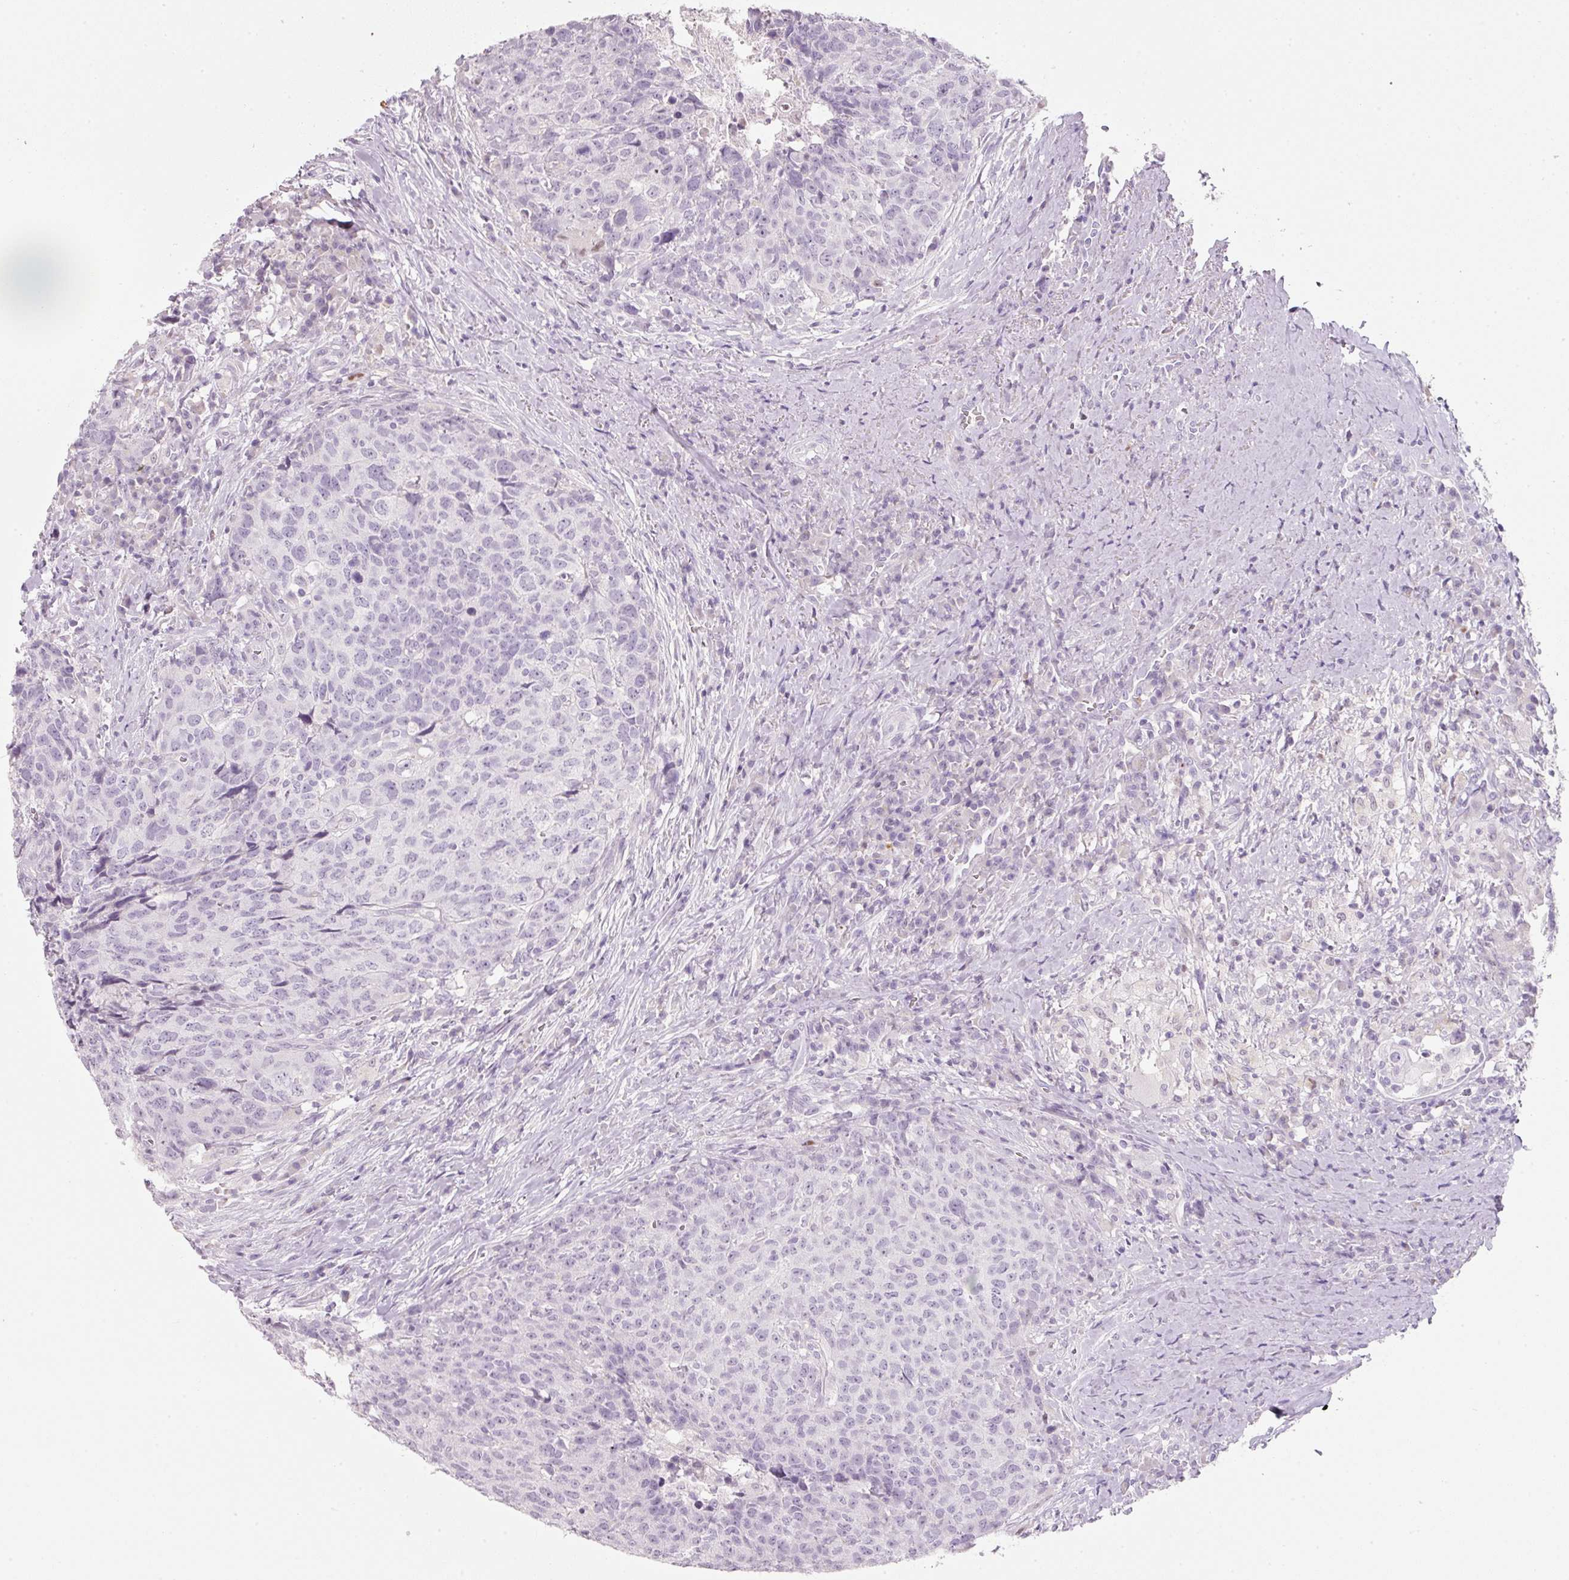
{"staining": {"intensity": "negative", "quantity": "none", "location": "none"}, "tissue": "head and neck cancer", "cell_type": "Tumor cells", "image_type": "cancer", "snomed": [{"axis": "morphology", "description": "Squamous cell carcinoma, NOS"}, {"axis": "topography", "description": "Head-Neck"}], "caption": "There is no significant expression in tumor cells of squamous cell carcinoma (head and neck). Brightfield microscopy of IHC stained with DAB (brown) and hematoxylin (blue), captured at high magnification.", "gene": "ENSG00000206549", "patient": {"sex": "male", "age": 66}}